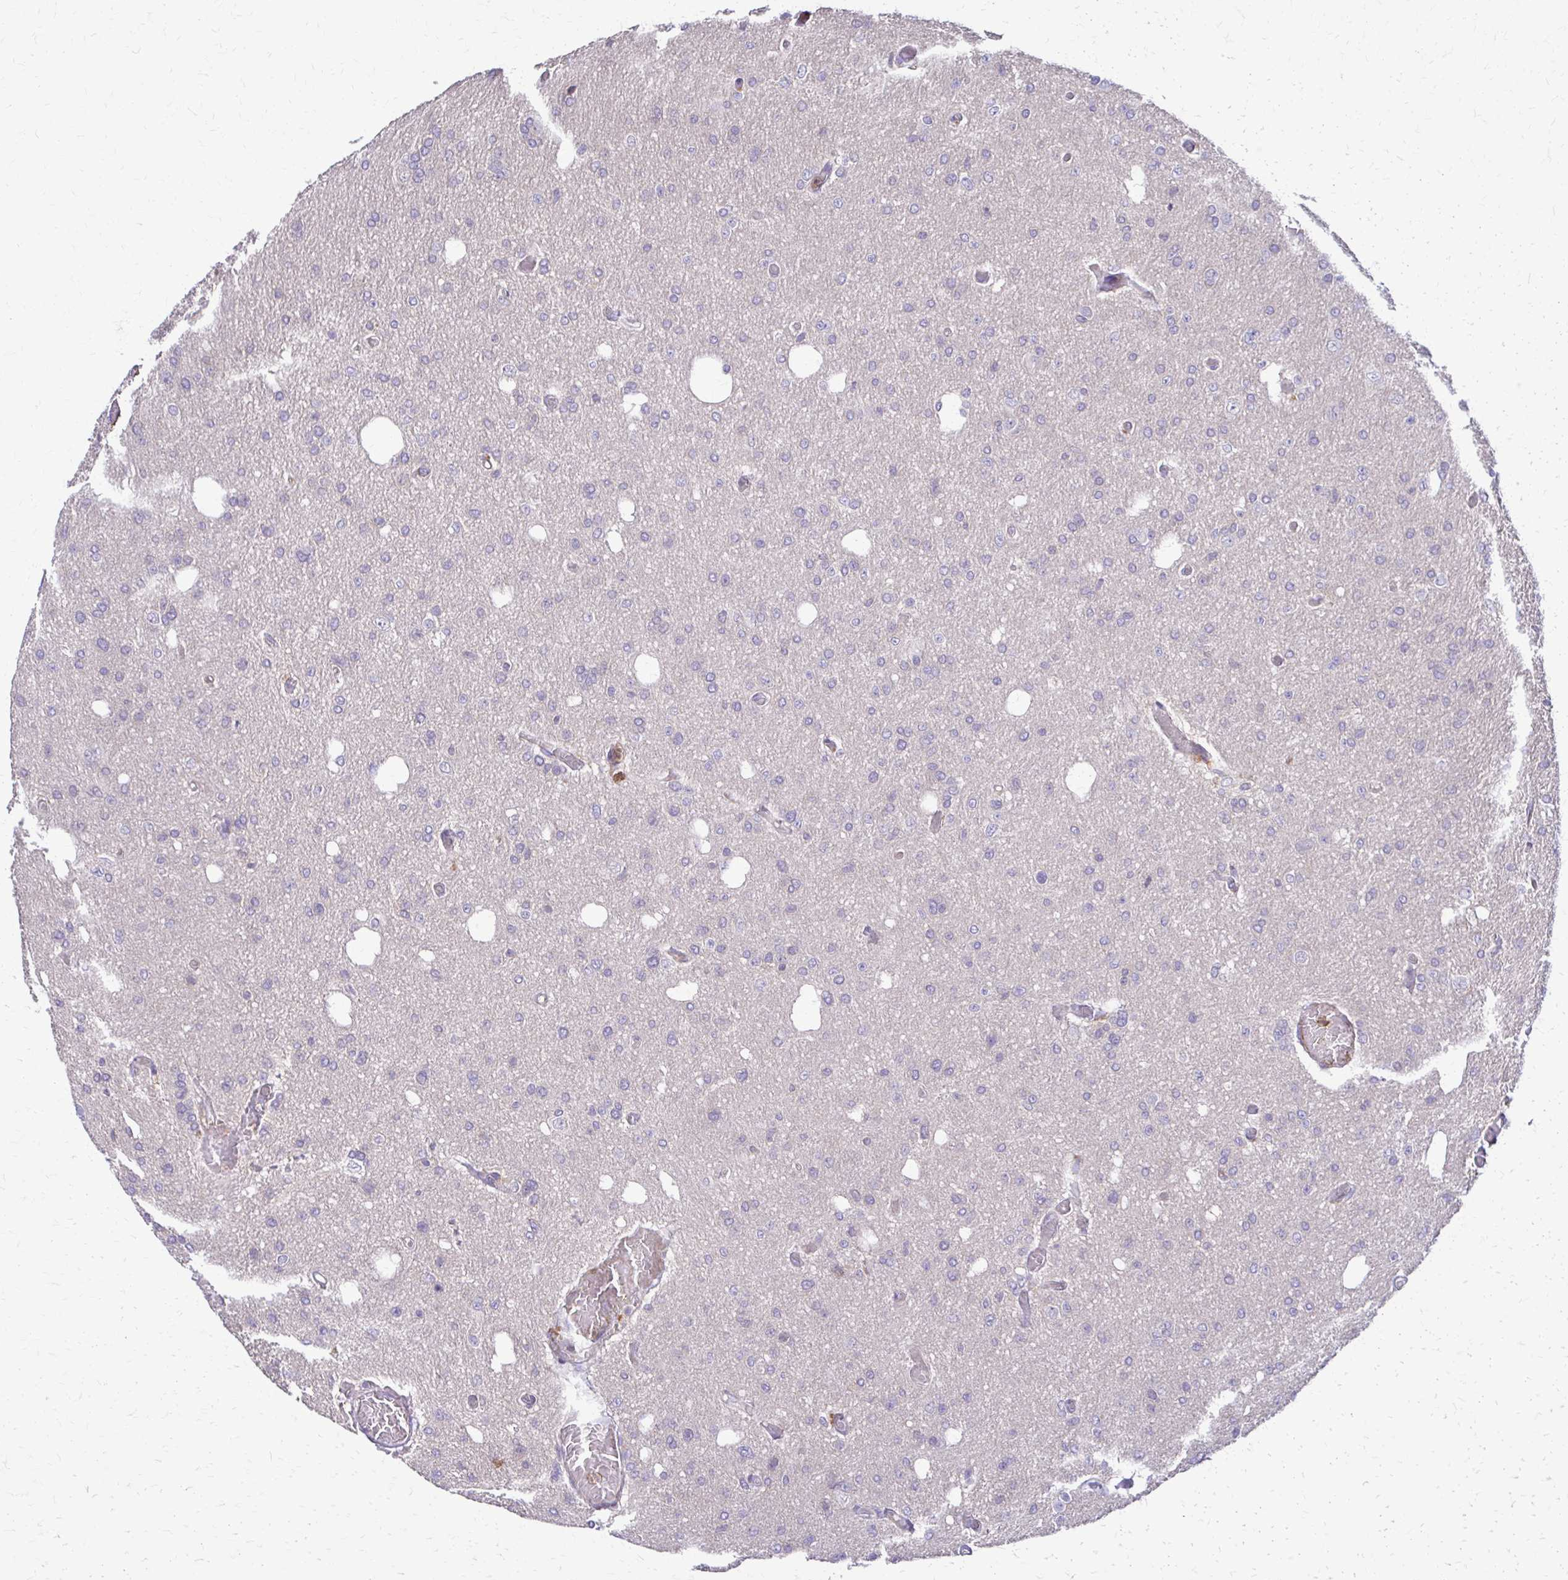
{"staining": {"intensity": "negative", "quantity": "none", "location": "none"}, "tissue": "glioma", "cell_type": "Tumor cells", "image_type": "cancer", "snomed": [{"axis": "morphology", "description": "Glioma, malignant, Low grade"}, {"axis": "topography", "description": "Brain"}], "caption": "This histopathology image is of glioma stained with immunohistochemistry to label a protein in brown with the nuclei are counter-stained blue. There is no expression in tumor cells. (DAB (3,3'-diaminobenzidine) immunohistochemistry, high magnification).", "gene": "DSP", "patient": {"sex": "male", "age": 26}}